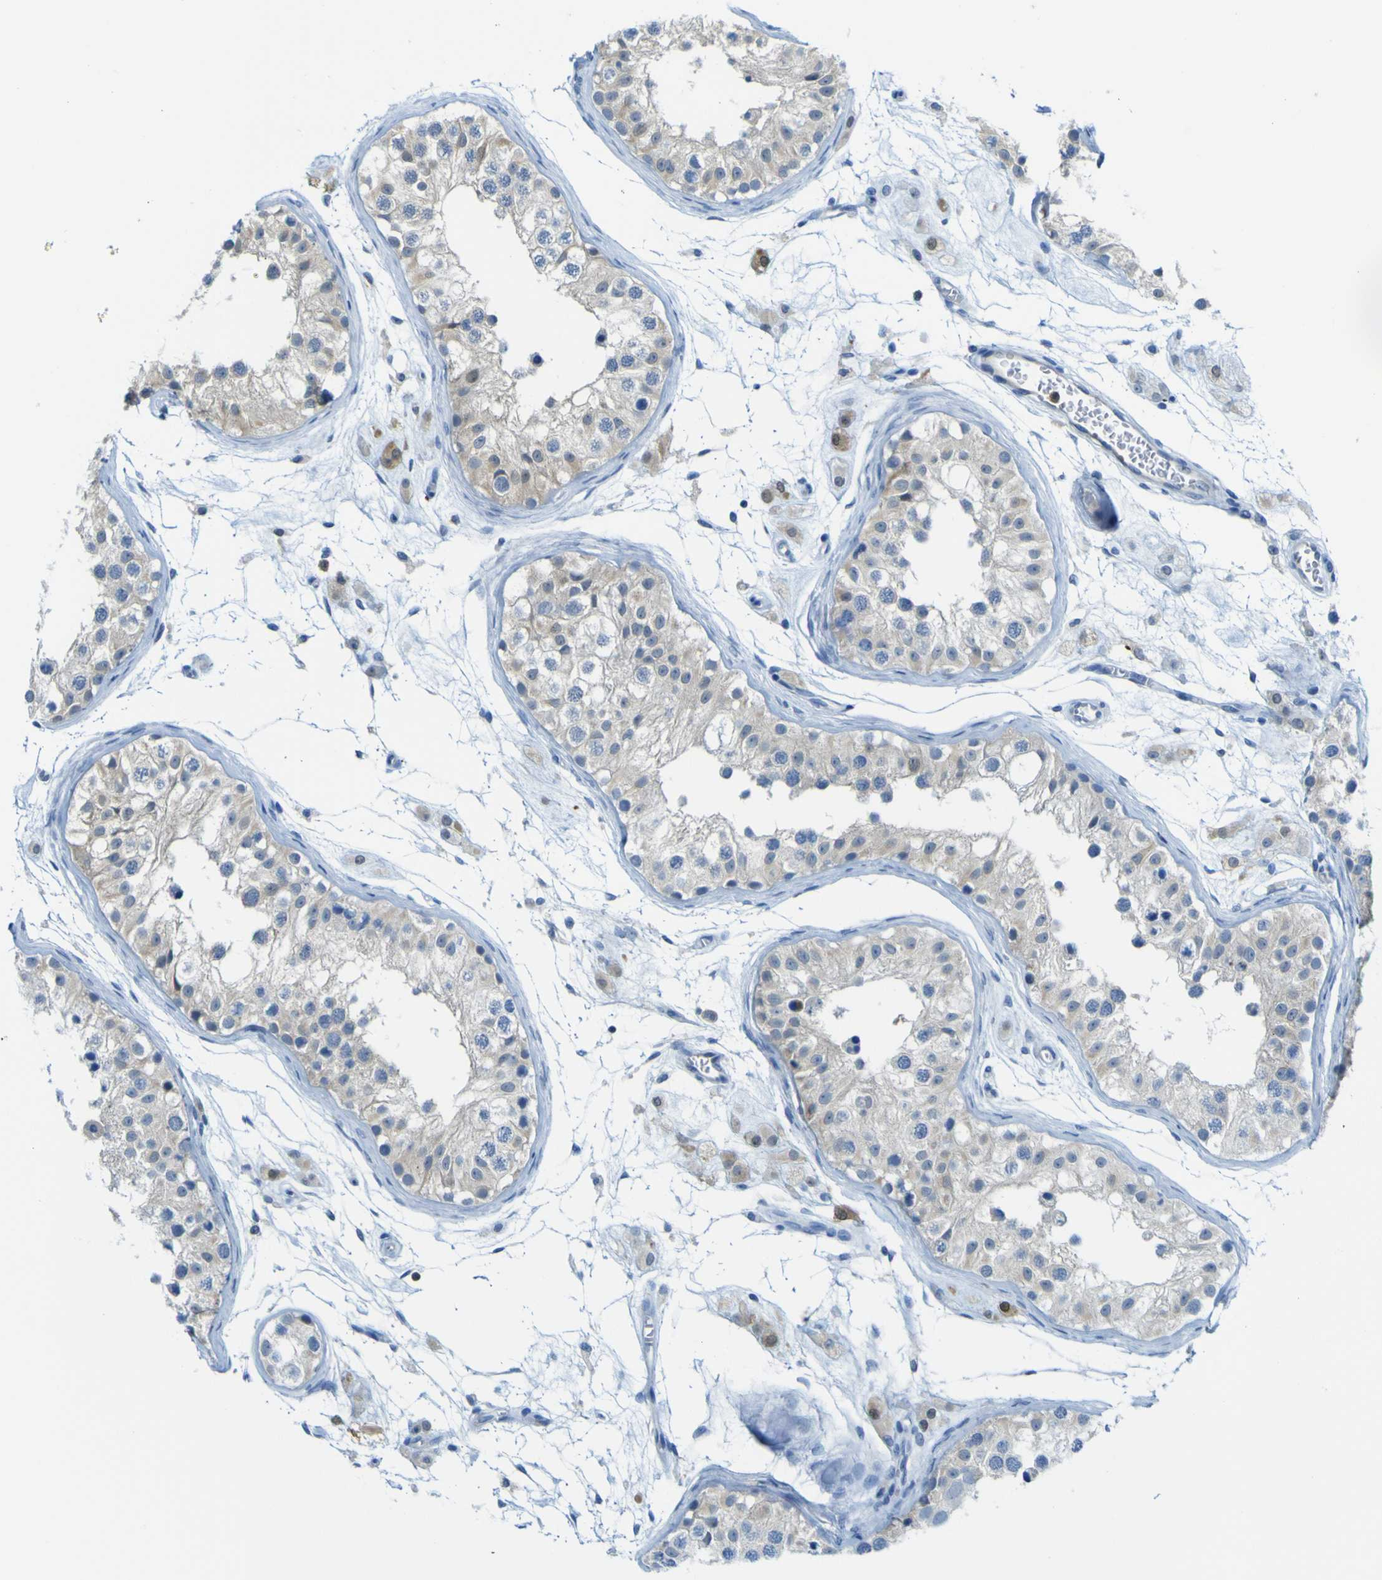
{"staining": {"intensity": "negative", "quantity": "none", "location": "none"}, "tissue": "testis", "cell_type": "Cells in seminiferous ducts", "image_type": "normal", "snomed": [{"axis": "morphology", "description": "Normal tissue, NOS"}, {"axis": "morphology", "description": "Adenocarcinoma, metastatic, NOS"}, {"axis": "topography", "description": "Testis"}], "caption": "DAB immunohistochemical staining of normal human testis reveals no significant positivity in cells in seminiferous ducts. The staining was performed using DAB to visualize the protein expression in brown, while the nuclei were stained in blue with hematoxylin (Magnification: 20x).", "gene": "ABHD3", "patient": {"sex": "male", "age": 26}}